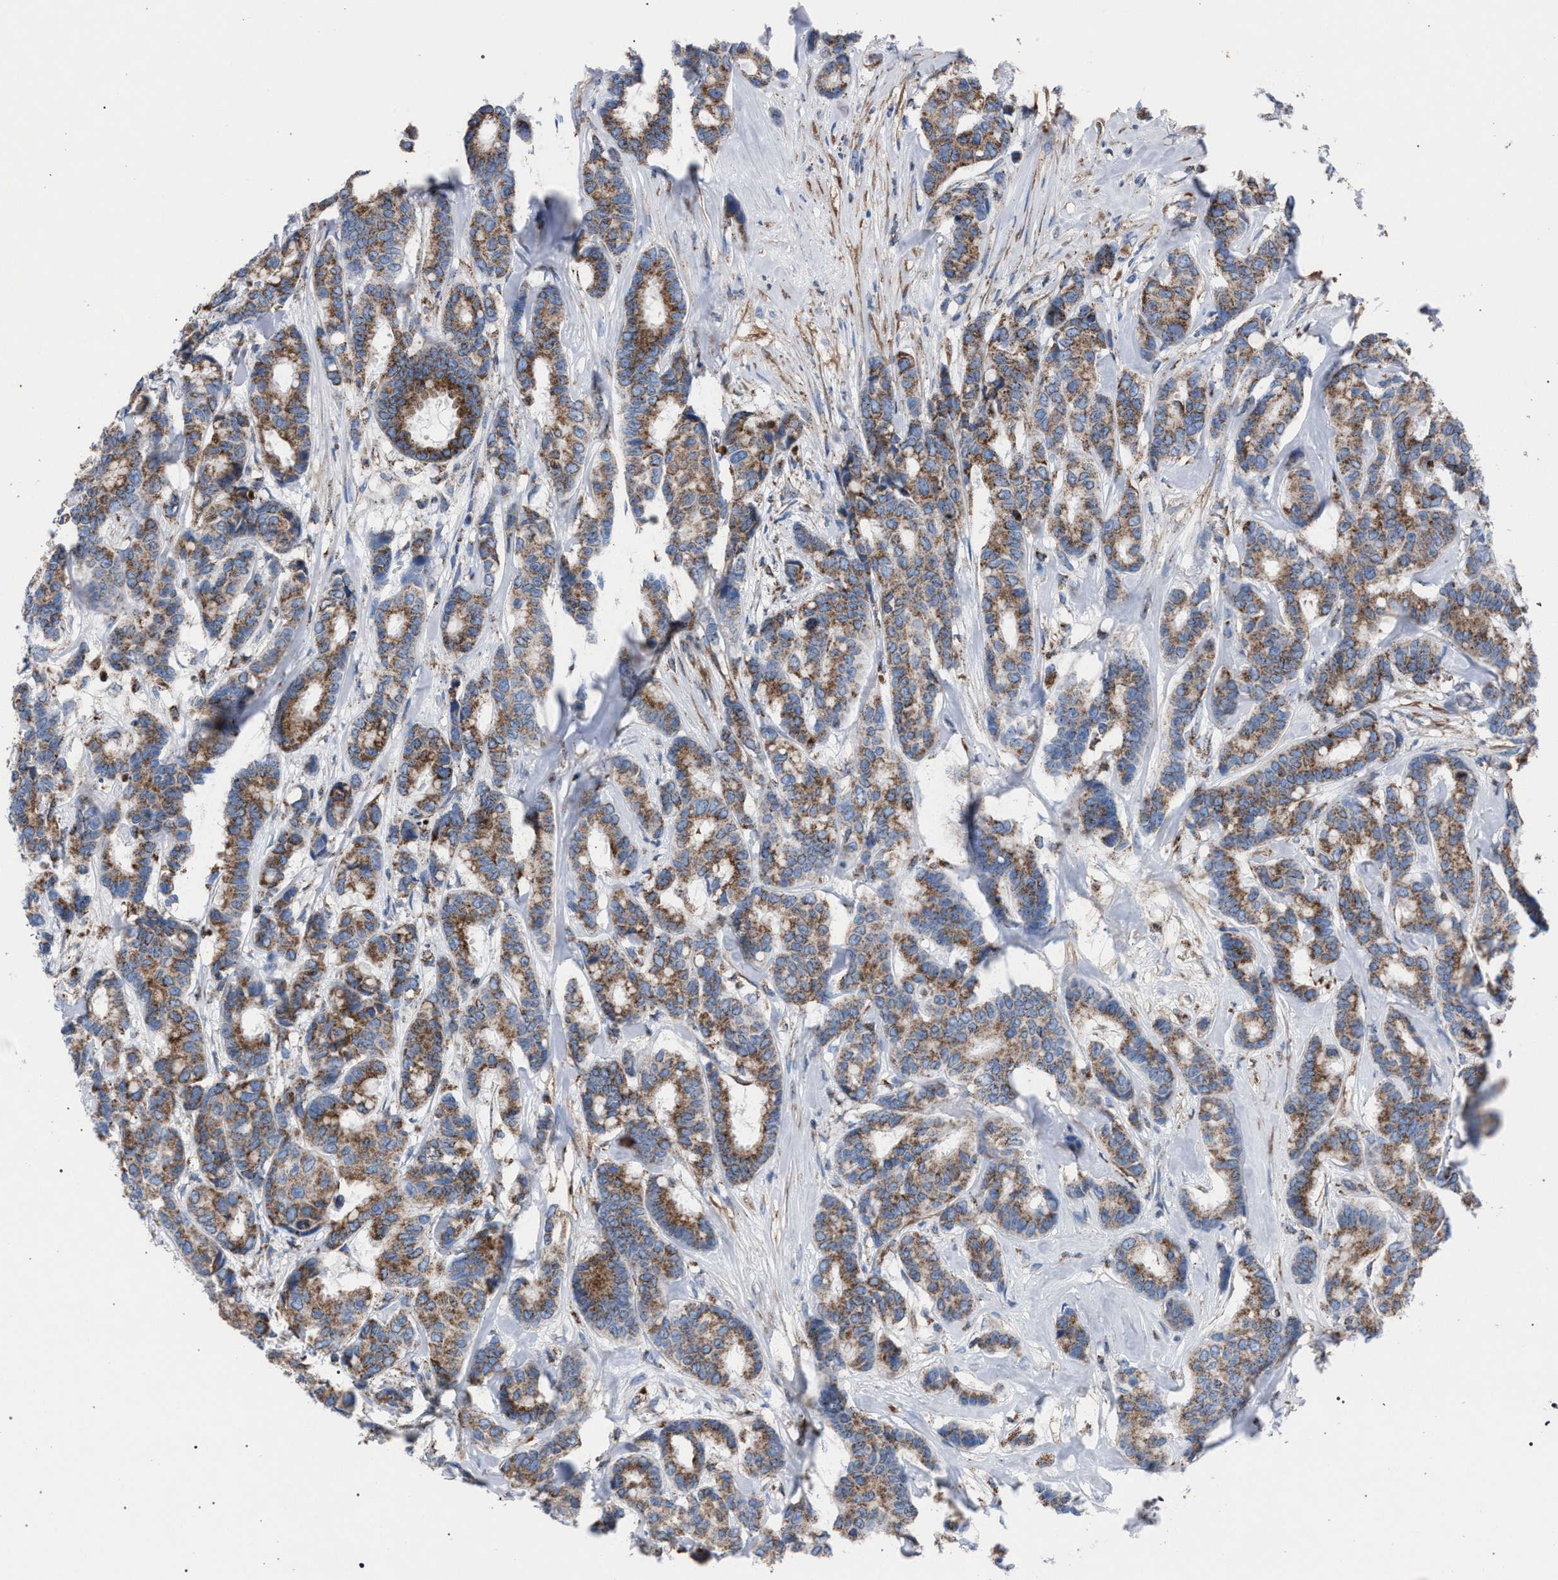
{"staining": {"intensity": "moderate", "quantity": ">75%", "location": "cytoplasmic/membranous"}, "tissue": "breast cancer", "cell_type": "Tumor cells", "image_type": "cancer", "snomed": [{"axis": "morphology", "description": "Duct carcinoma"}, {"axis": "topography", "description": "Breast"}], "caption": "Protein staining displays moderate cytoplasmic/membranous expression in about >75% of tumor cells in breast intraductal carcinoma. The staining is performed using DAB brown chromogen to label protein expression. The nuclei are counter-stained blue using hematoxylin.", "gene": "HSD17B4", "patient": {"sex": "female", "age": 87}}